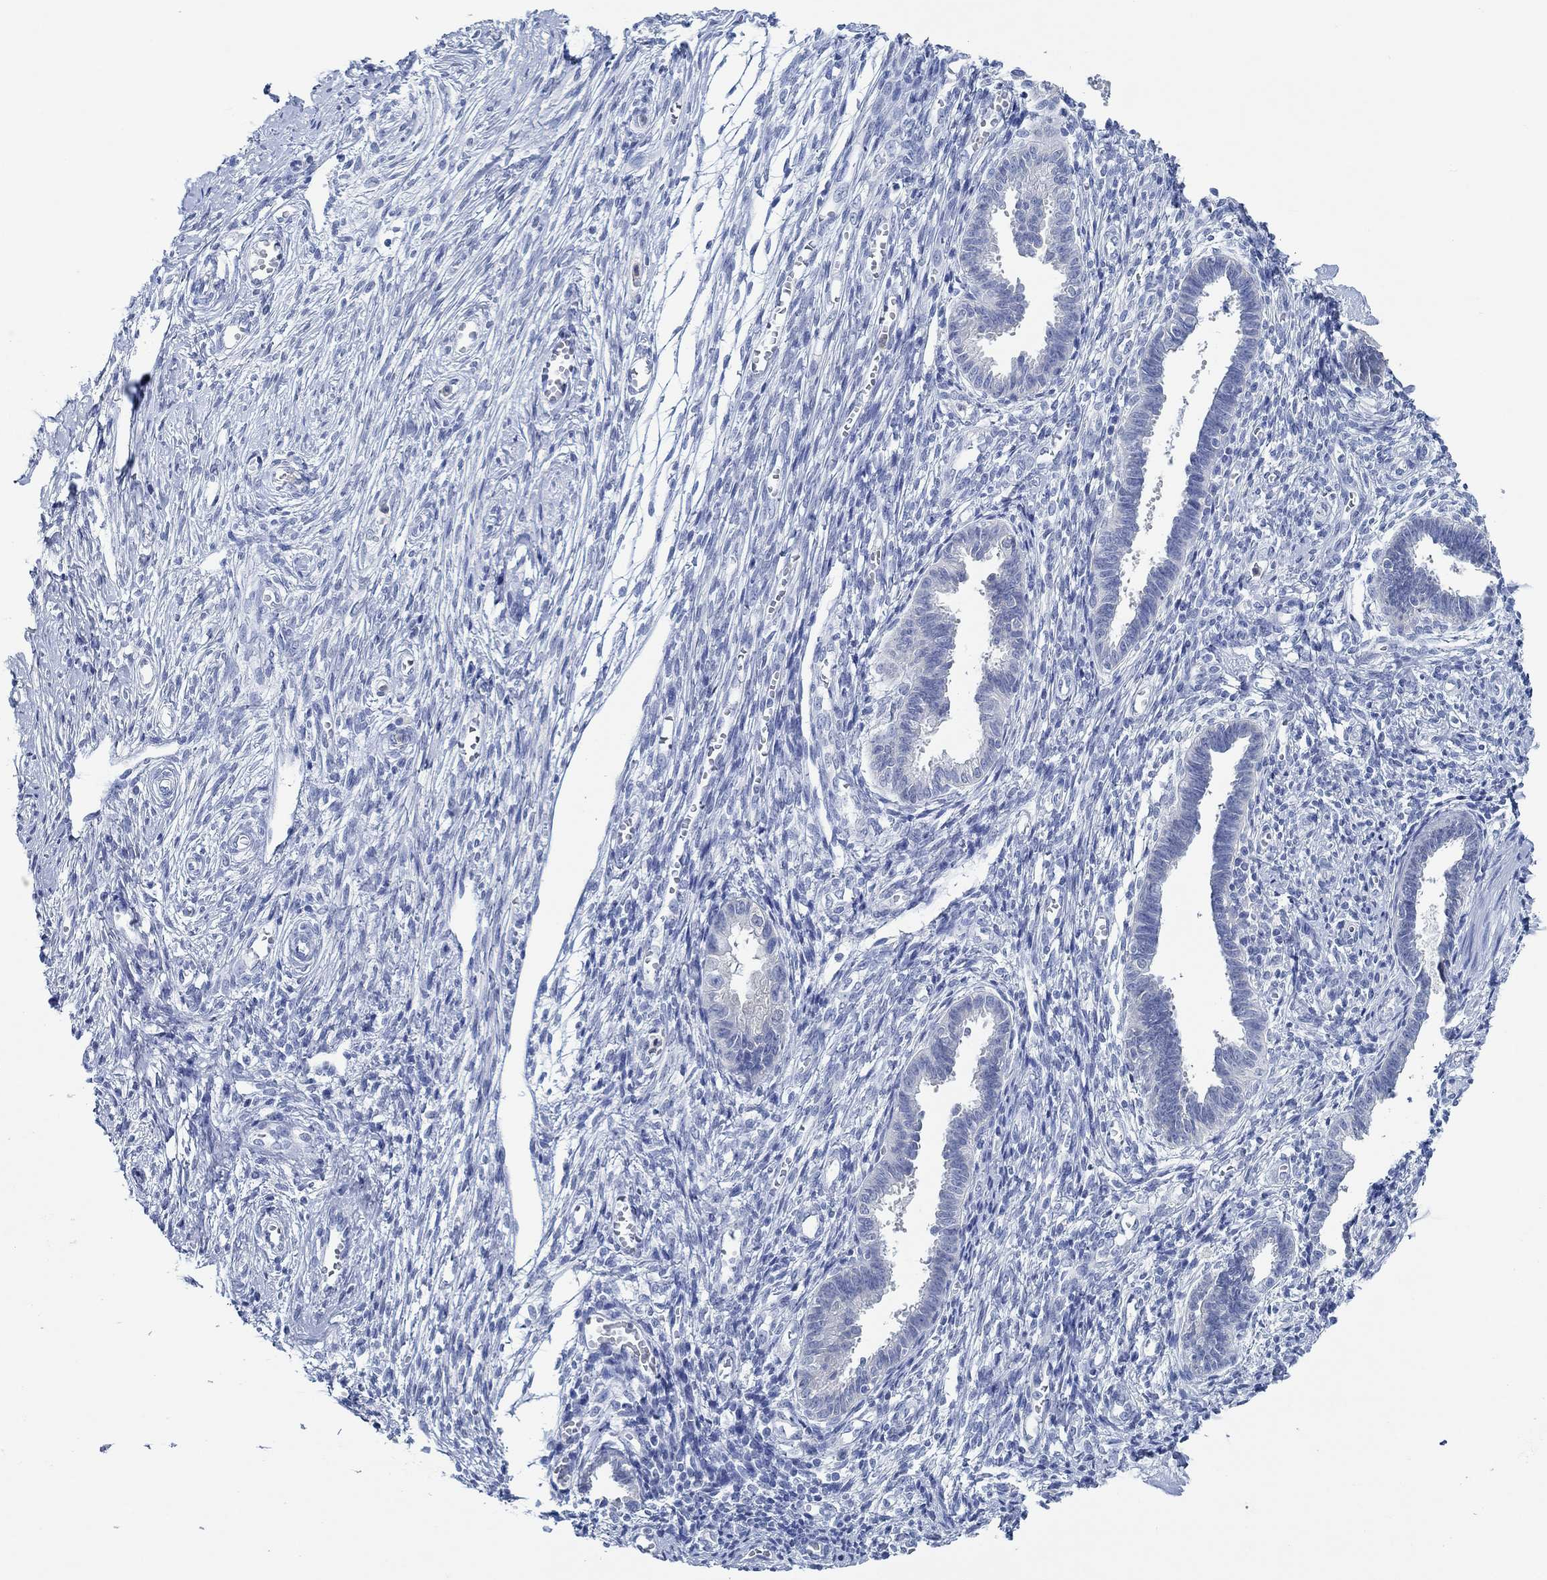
{"staining": {"intensity": "negative", "quantity": "none", "location": "none"}, "tissue": "endometrium", "cell_type": "Cells in endometrial stroma", "image_type": "normal", "snomed": [{"axis": "morphology", "description": "Normal tissue, NOS"}, {"axis": "topography", "description": "Cervix"}, {"axis": "topography", "description": "Endometrium"}], "caption": "The image demonstrates no staining of cells in endometrial stroma in normal endometrium.", "gene": "ZNF671", "patient": {"sex": "female", "age": 37}}